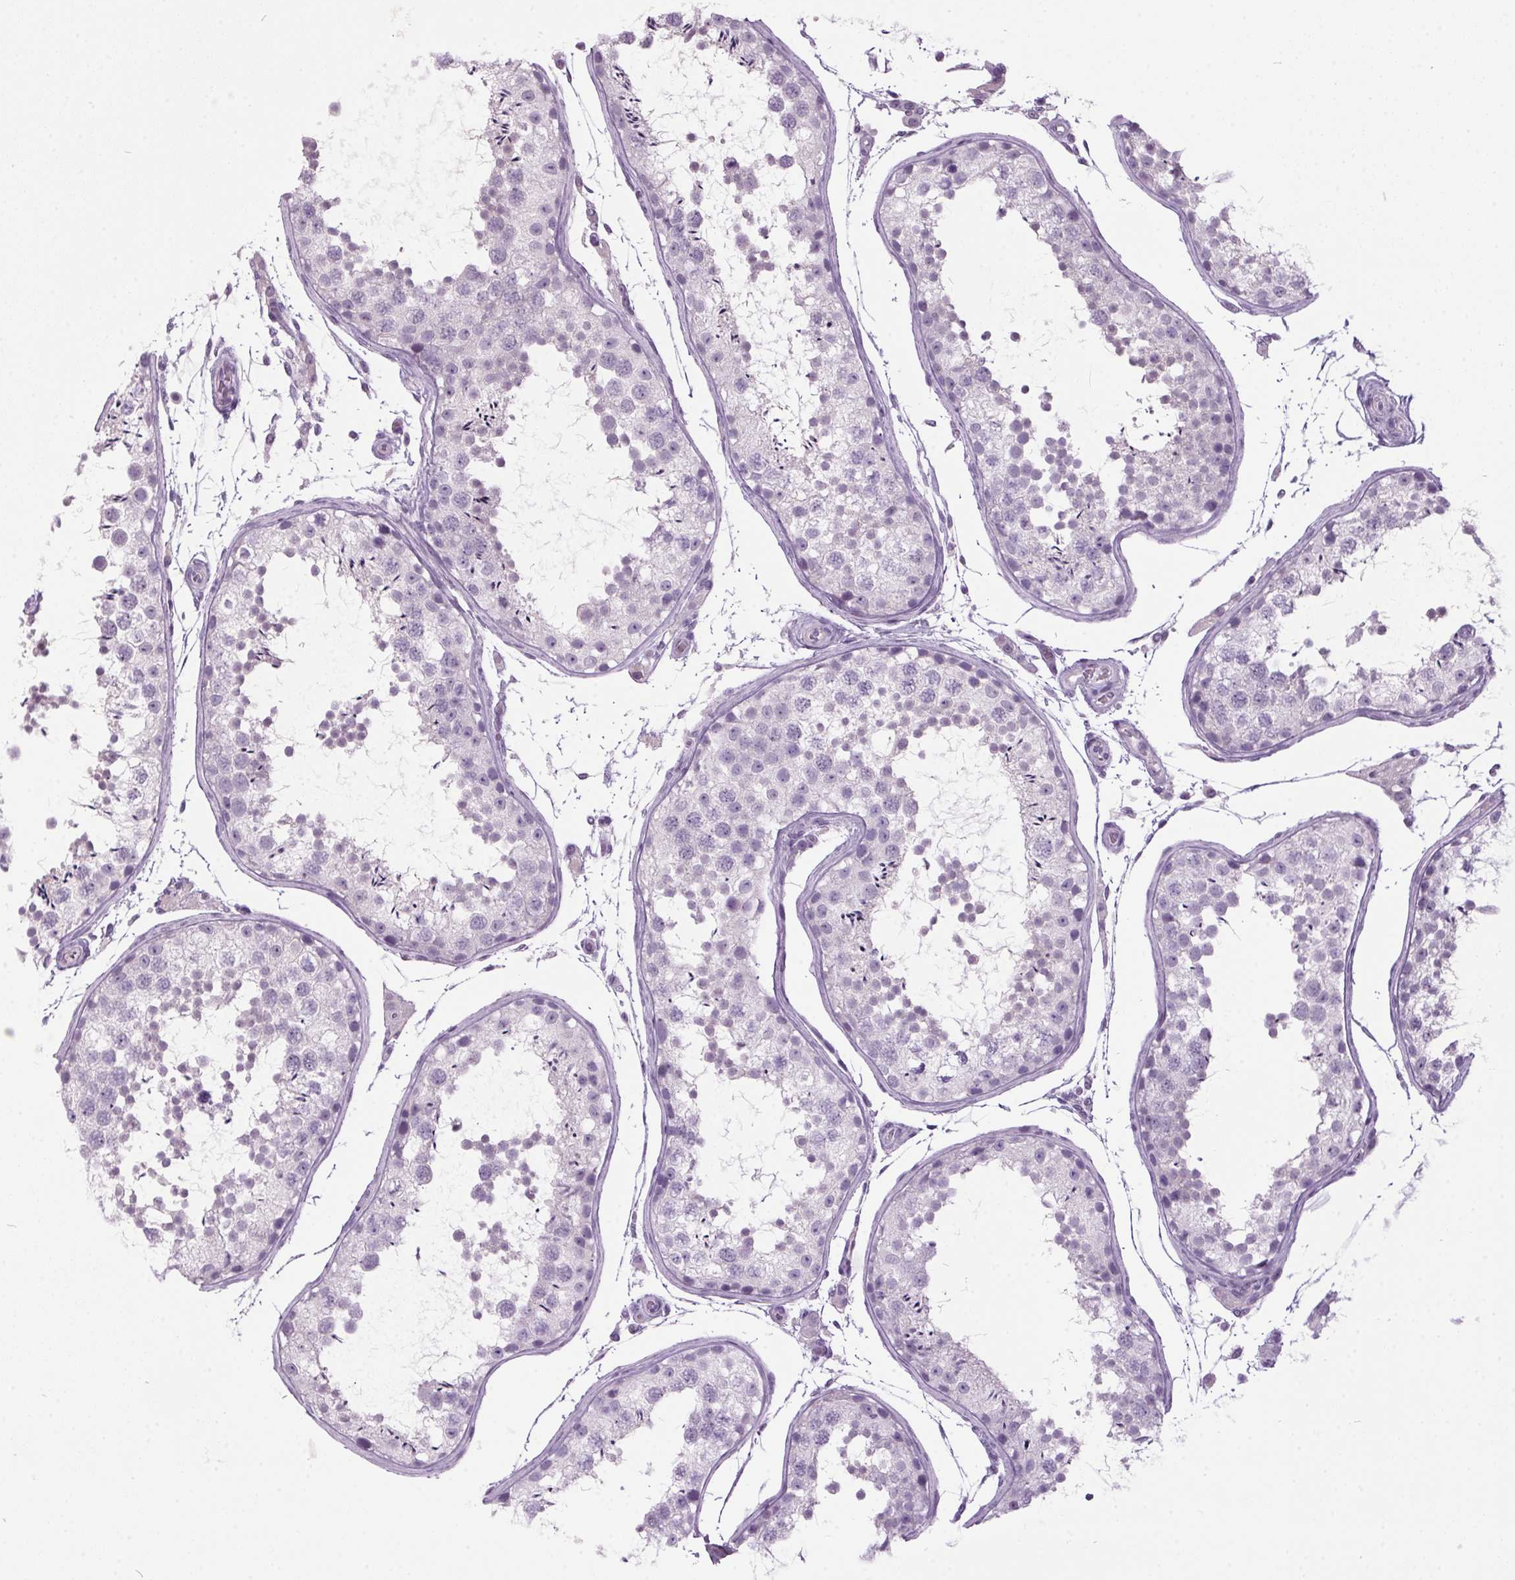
{"staining": {"intensity": "negative", "quantity": "none", "location": "none"}, "tissue": "testis", "cell_type": "Cells in seminiferous ducts", "image_type": "normal", "snomed": [{"axis": "morphology", "description": "Normal tissue, NOS"}, {"axis": "topography", "description": "Testis"}], "caption": "Protein analysis of benign testis shows no significant positivity in cells in seminiferous ducts.", "gene": "ODAD2", "patient": {"sex": "male", "age": 29}}